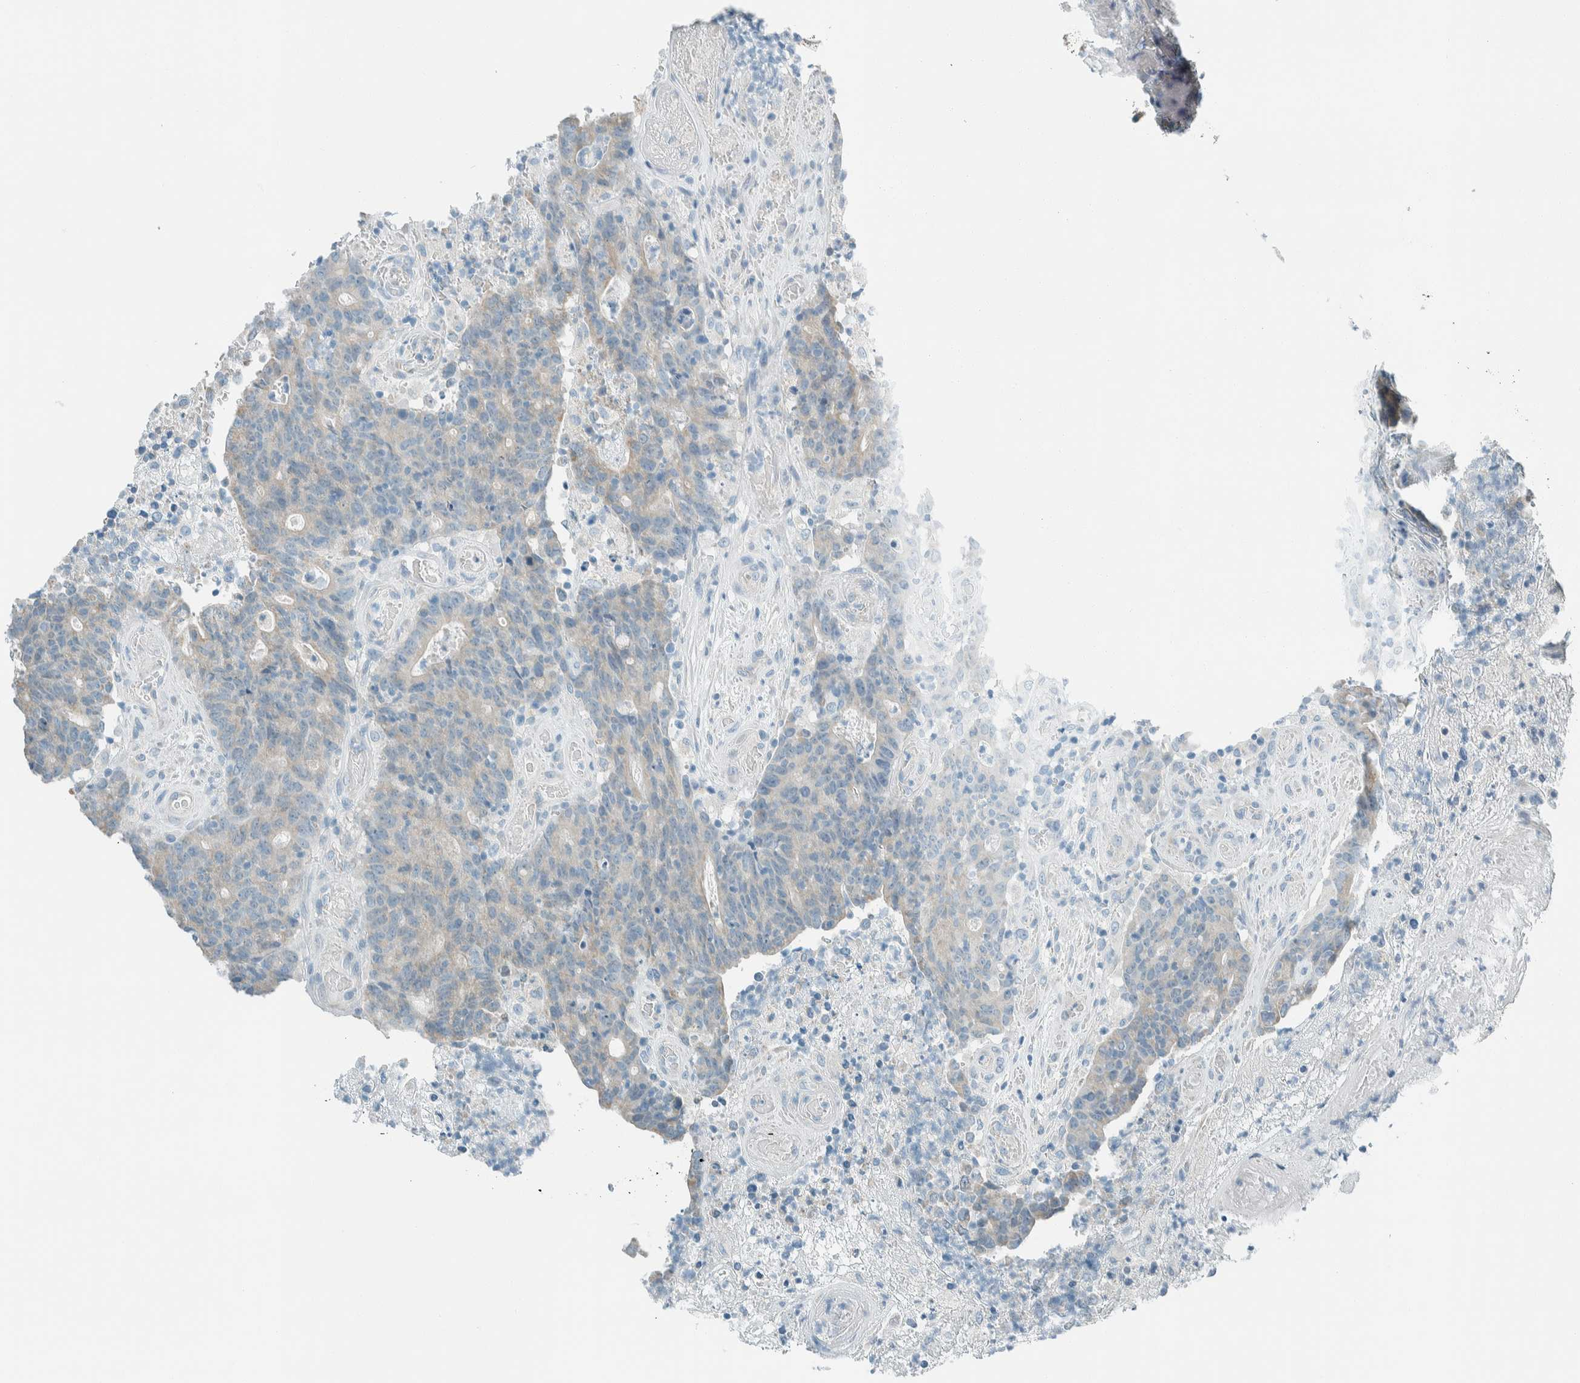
{"staining": {"intensity": "weak", "quantity": "<25%", "location": "cytoplasmic/membranous"}, "tissue": "colorectal cancer", "cell_type": "Tumor cells", "image_type": "cancer", "snomed": [{"axis": "morphology", "description": "Normal tissue, NOS"}, {"axis": "morphology", "description": "Adenocarcinoma, NOS"}, {"axis": "topography", "description": "Colon"}], "caption": "The micrograph demonstrates no staining of tumor cells in colorectal adenocarcinoma.", "gene": "ALDH7A1", "patient": {"sex": "female", "age": 75}}